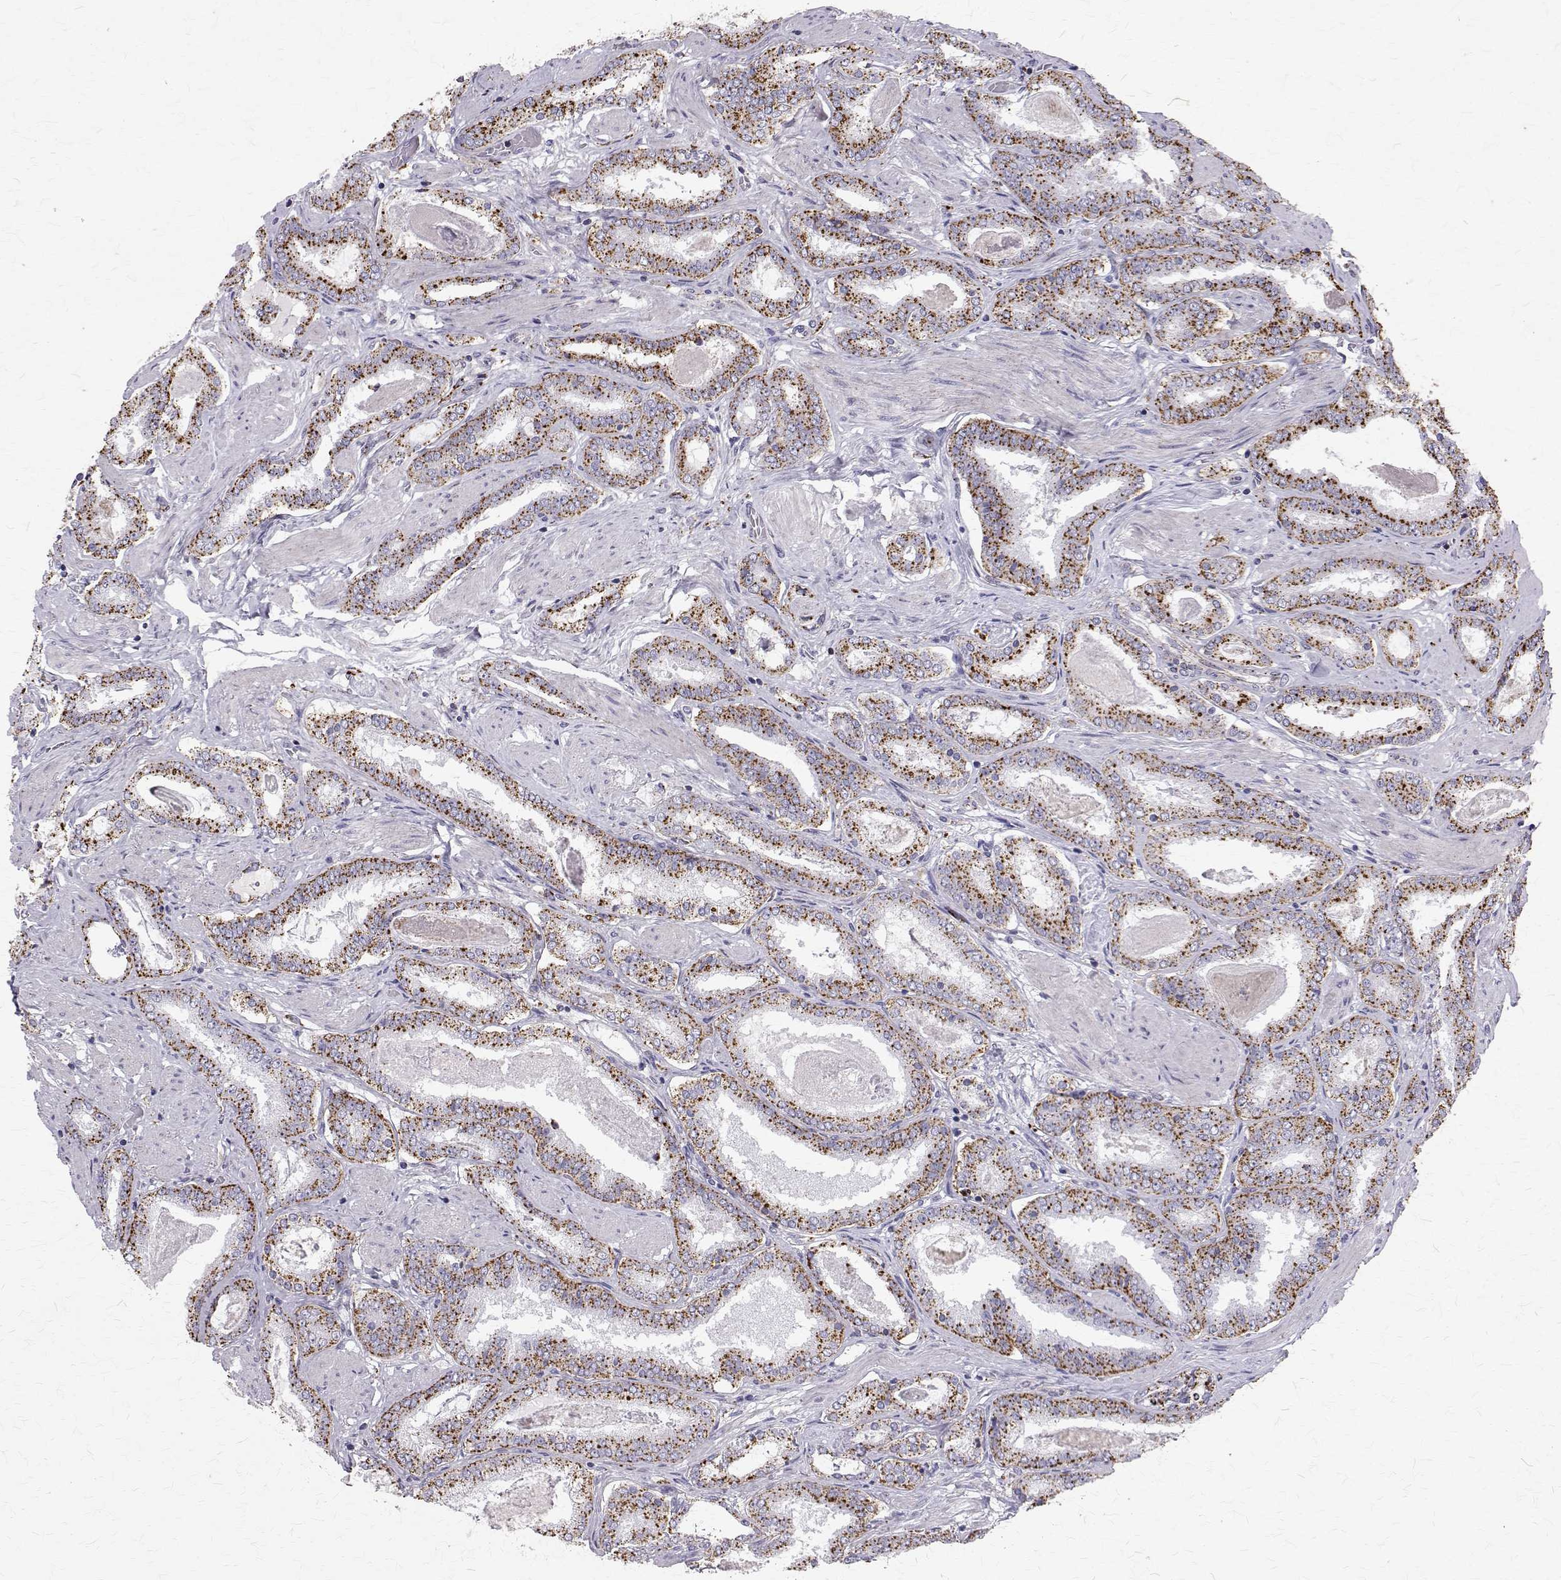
{"staining": {"intensity": "moderate", "quantity": ">75%", "location": "cytoplasmic/membranous"}, "tissue": "prostate cancer", "cell_type": "Tumor cells", "image_type": "cancer", "snomed": [{"axis": "morphology", "description": "Adenocarcinoma, High grade"}, {"axis": "topography", "description": "Prostate"}], "caption": "The immunohistochemical stain shows moderate cytoplasmic/membranous expression in tumor cells of prostate cancer (high-grade adenocarcinoma) tissue. (DAB (3,3'-diaminobenzidine) IHC, brown staining for protein, blue staining for nuclei).", "gene": "TPP1", "patient": {"sex": "male", "age": 63}}